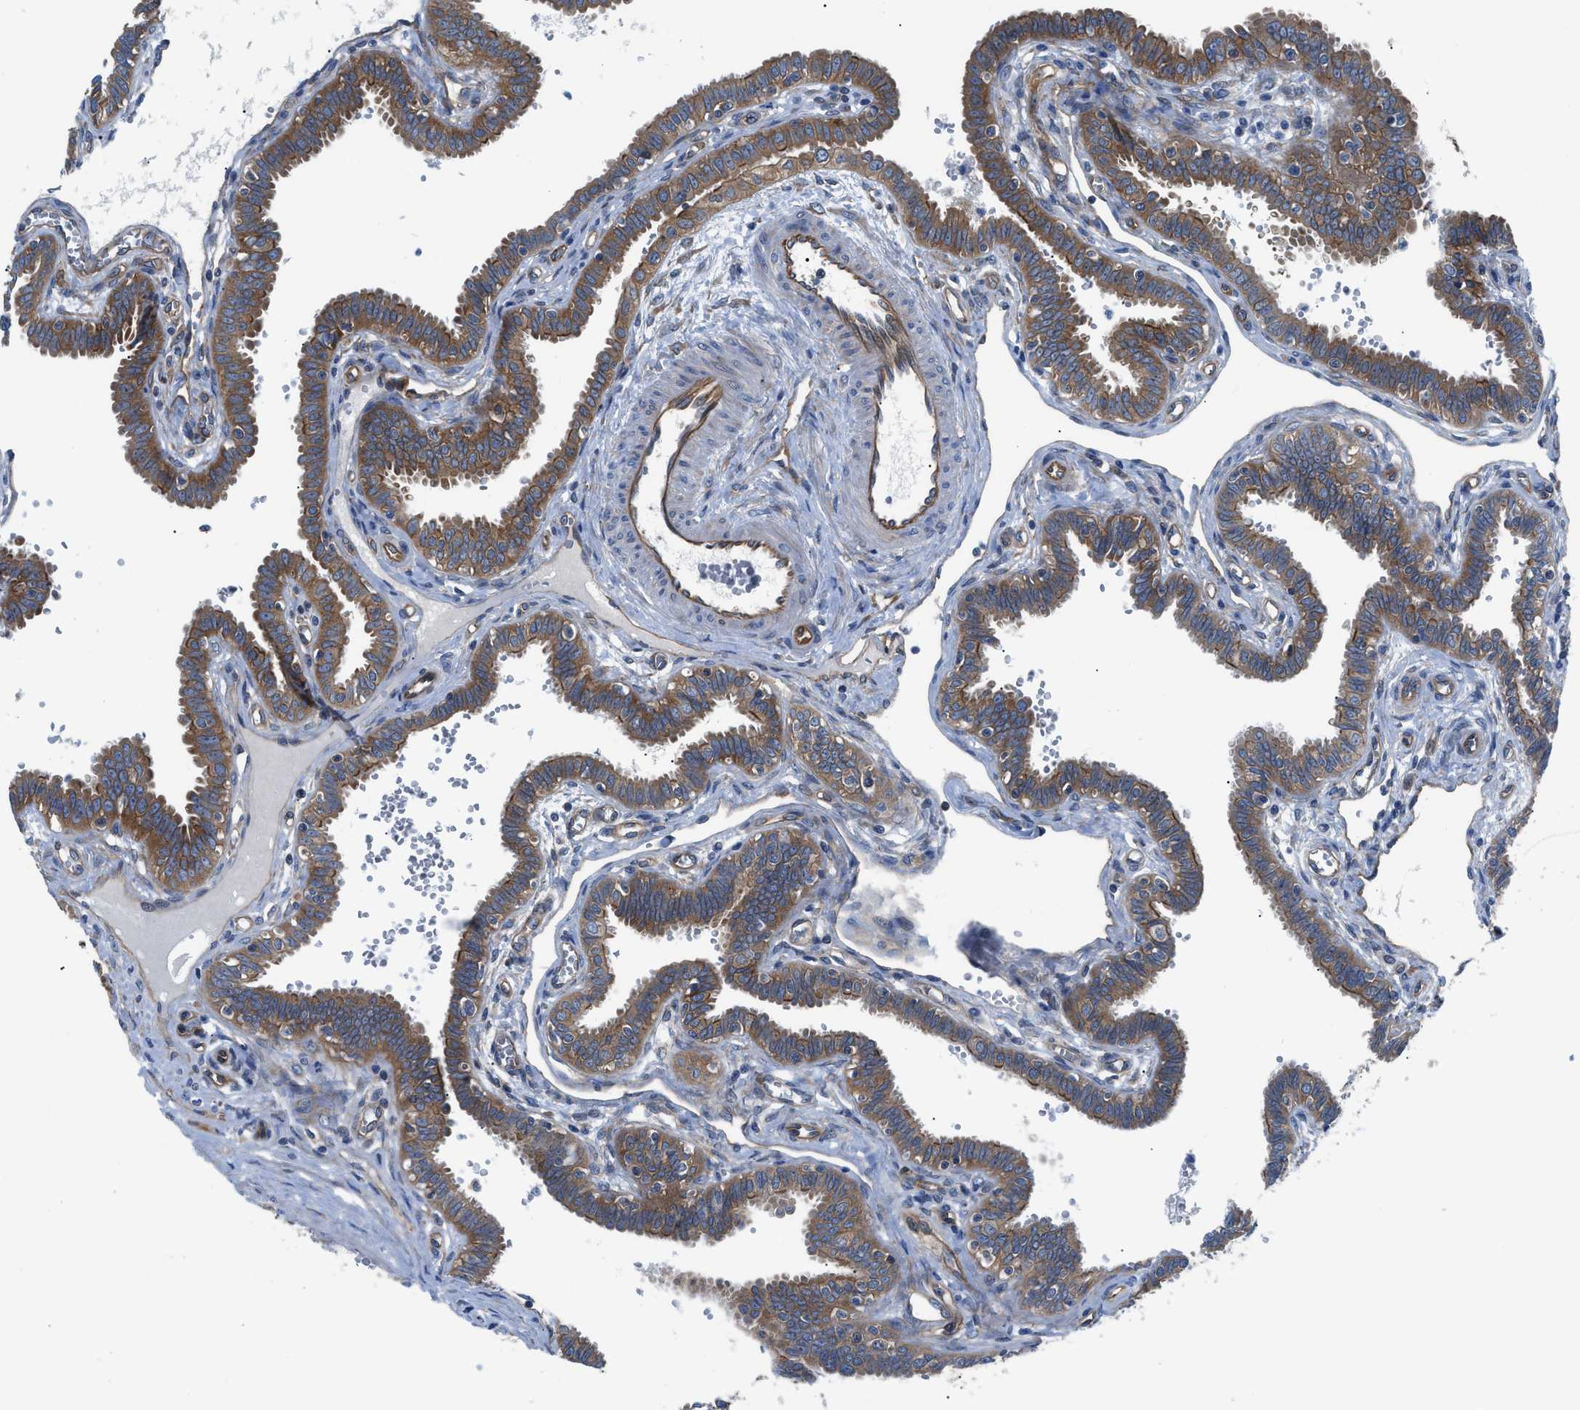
{"staining": {"intensity": "strong", "quantity": ">75%", "location": "cytoplasmic/membranous"}, "tissue": "fallopian tube", "cell_type": "Glandular cells", "image_type": "normal", "snomed": [{"axis": "morphology", "description": "Normal tissue, NOS"}, {"axis": "topography", "description": "Fallopian tube"}], "caption": "Immunohistochemistry (IHC) photomicrograph of benign fallopian tube: human fallopian tube stained using immunohistochemistry (IHC) reveals high levels of strong protein expression localized specifically in the cytoplasmic/membranous of glandular cells, appearing as a cytoplasmic/membranous brown color.", "gene": "TRIP4", "patient": {"sex": "female", "age": 32}}